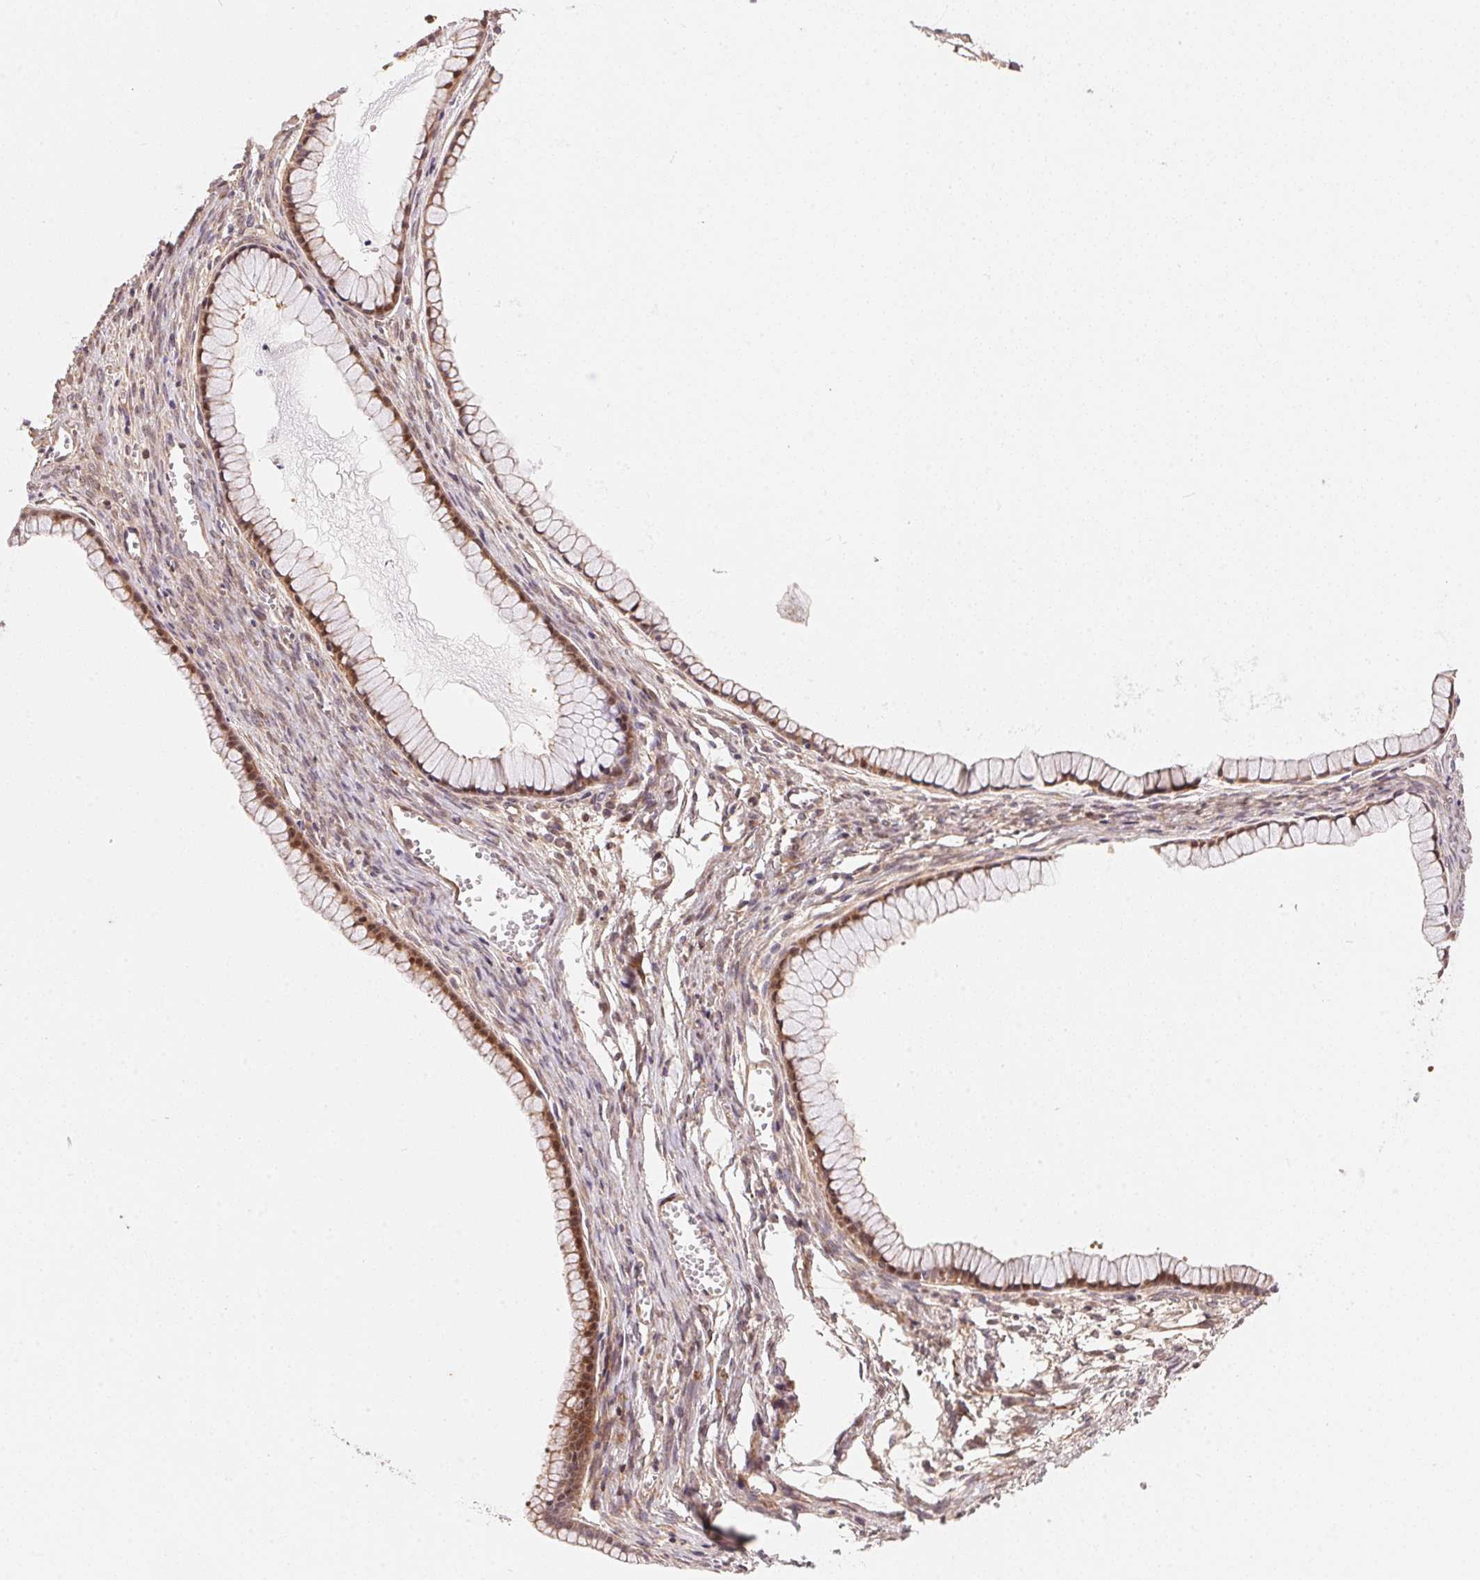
{"staining": {"intensity": "moderate", "quantity": ">75%", "location": "cytoplasmic/membranous,nuclear"}, "tissue": "ovarian cancer", "cell_type": "Tumor cells", "image_type": "cancer", "snomed": [{"axis": "morphology", "description": "Cystadenocarcinoma, mucinous, NOS"}, {"axis": "topography", "description": "Ovary"}], "caption": "Ovarian cancer (mucinous cystadenocarcinoma) was stained to show a protein in brown. There is medium levels of moderate cytoplasmic/membranous and nuclear positivity in approximately >75% of tumor cells. (brown staining indicates protein expression, while blue staining denotes nuclei).", "gene": "TNIP2", "patient": {"sex": "female", "age": 41}}